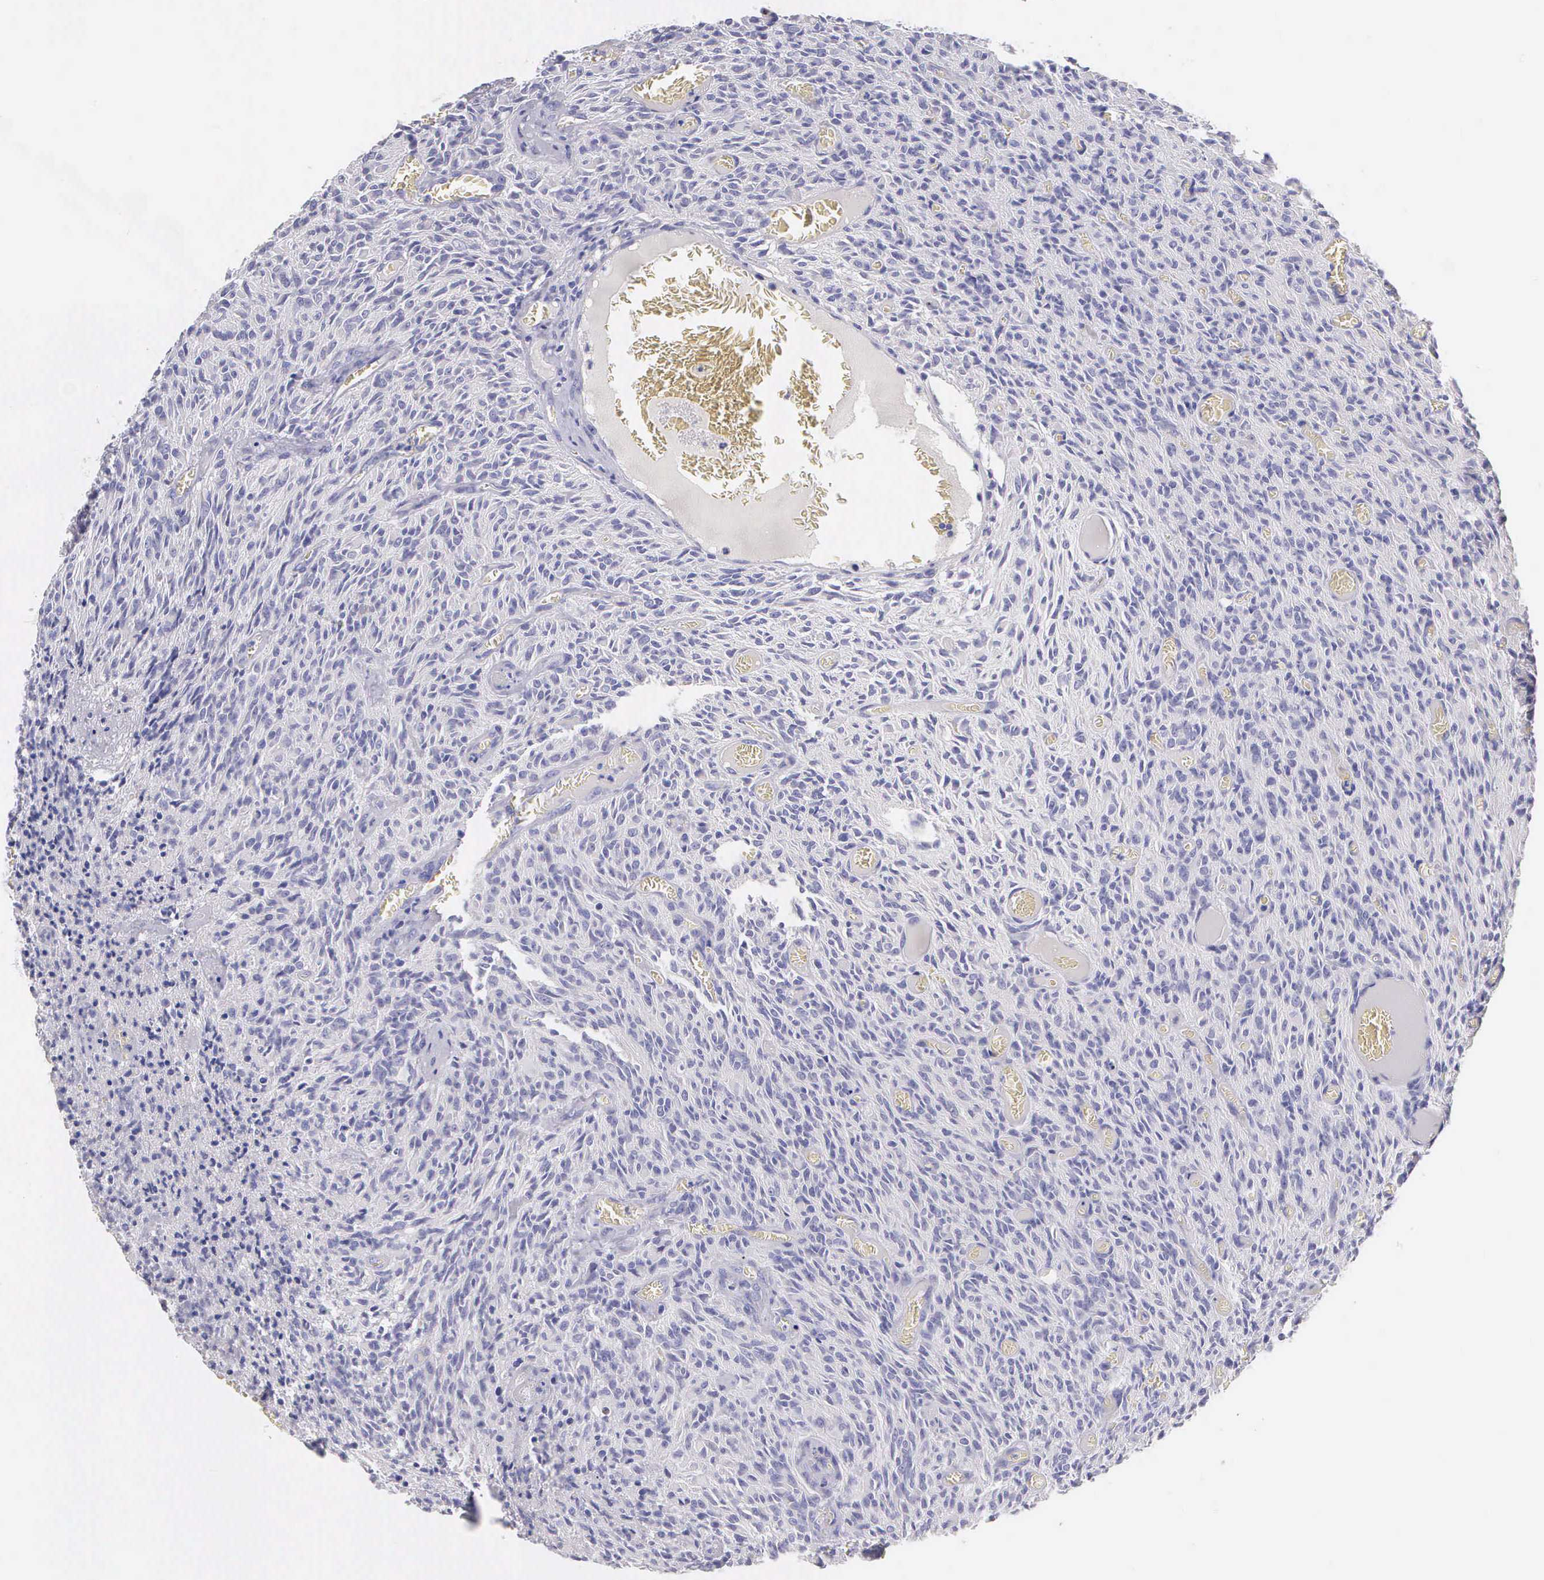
{"staining": {"intensity": "negative", "quantity": "none", "location": "none"}, "tissue": "glioma", "cell_type": "Tumor cells", "image_type": "cancer", "snomed": [{"axis": "morphology", "description": "Glioma, malignant, High grade"}, {"axis": "topography", "description": "Brain"}], "caption": "Malignant glioma (high-grade) was stained to show a protein in brown. There is no significant positivity in tumor cells.", "gene": "KRT17", "patient": {"sex": "male", "age": 56}}